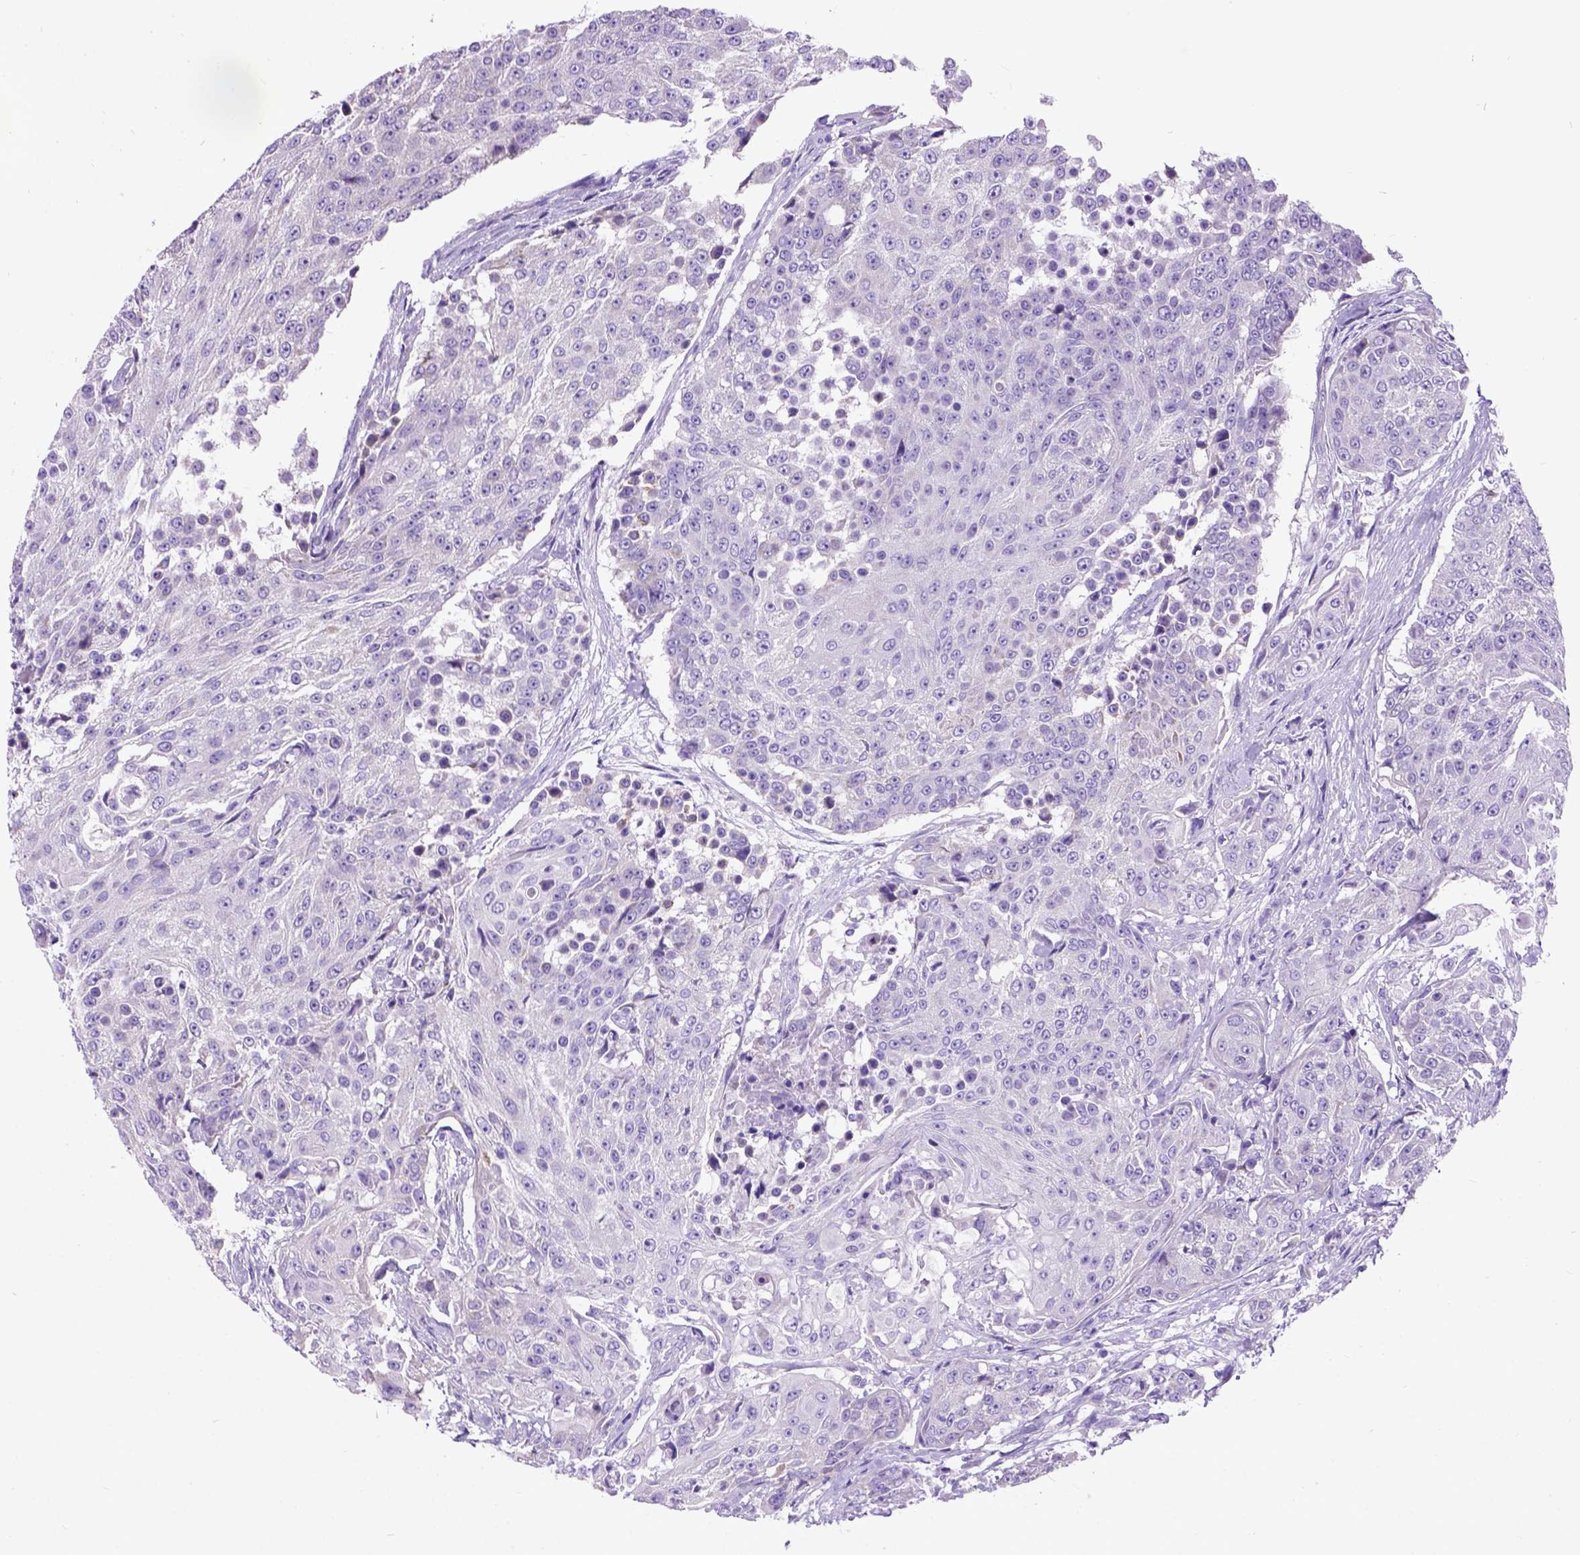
{"staining": {"intensity": "negative", "quantity": "none", "location": "none"}, "tissue": "urothelial cancer", "cell_type": "Tumor cells", "image_type": "cancer", "snomed": [{"axis": "morphology", "description": "Urothelial carcinoma, High grade"}, {"axis": "topography", "description": "Urinary bladder"}], "caption": "This image is of high-grade urothelial carcinoma stained with immunohistochemistry (IHC) to label a protein in brown with the nuclei are counter-stained blue. There is no staining in tumor cells.", "gene": "CFAP54", "patient": {"sex": "female", "age": 63}}